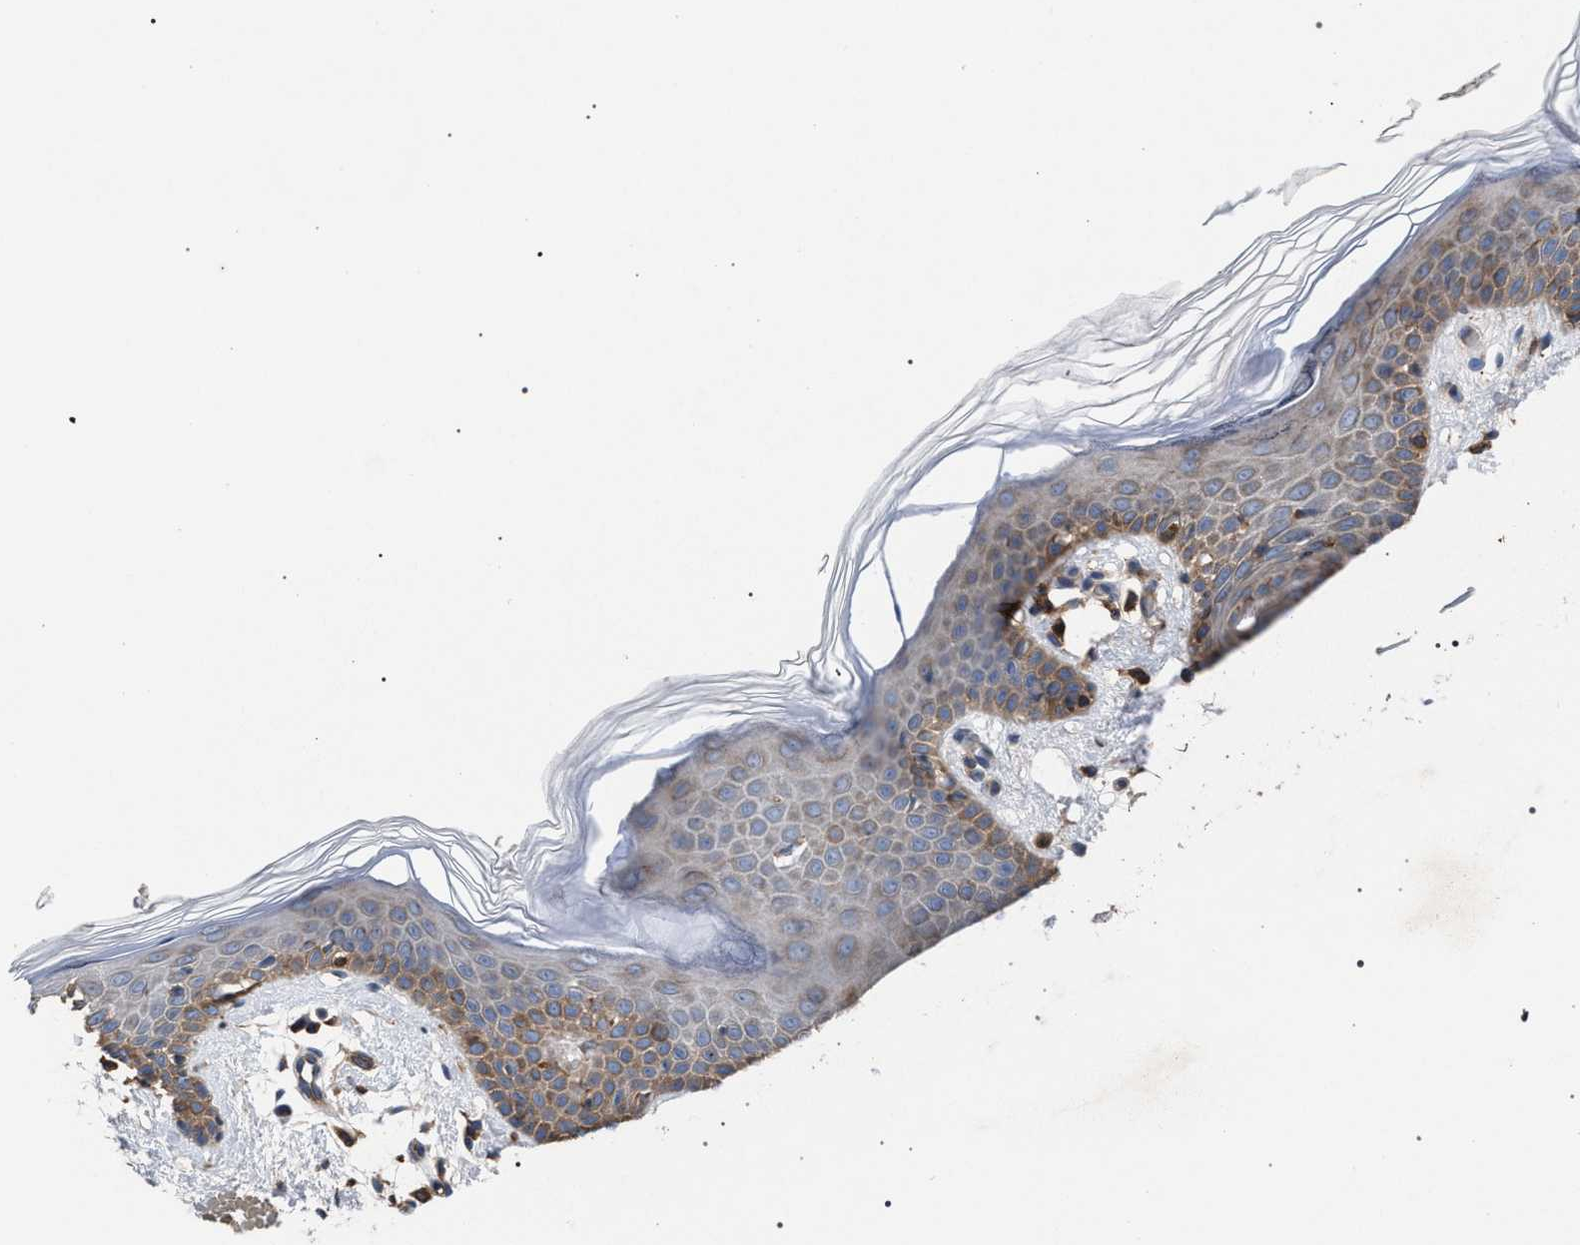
{"staining": {"intensity": "moderate", "quantity": ">75%", "location": "cytoplasmic/membranous"}, "tissue": "skin", "cell_type": "Fibroblasts", "image_type": "normal", "snomed": [{"axis": "morphology", "description": "Normal tissue, NOS"}, {"axis": "topography", "description": "Skin"}], "caption": "Immunohistochemical staining of normal skin reveals medium levels of moderate cytoplasmic/membranous positivity in about >75% of fibroblasts. (IHC, brightfield microscopy, high magnification).", "gene": "CDR2L", "patient": {"sex": "male", "age": 53}}